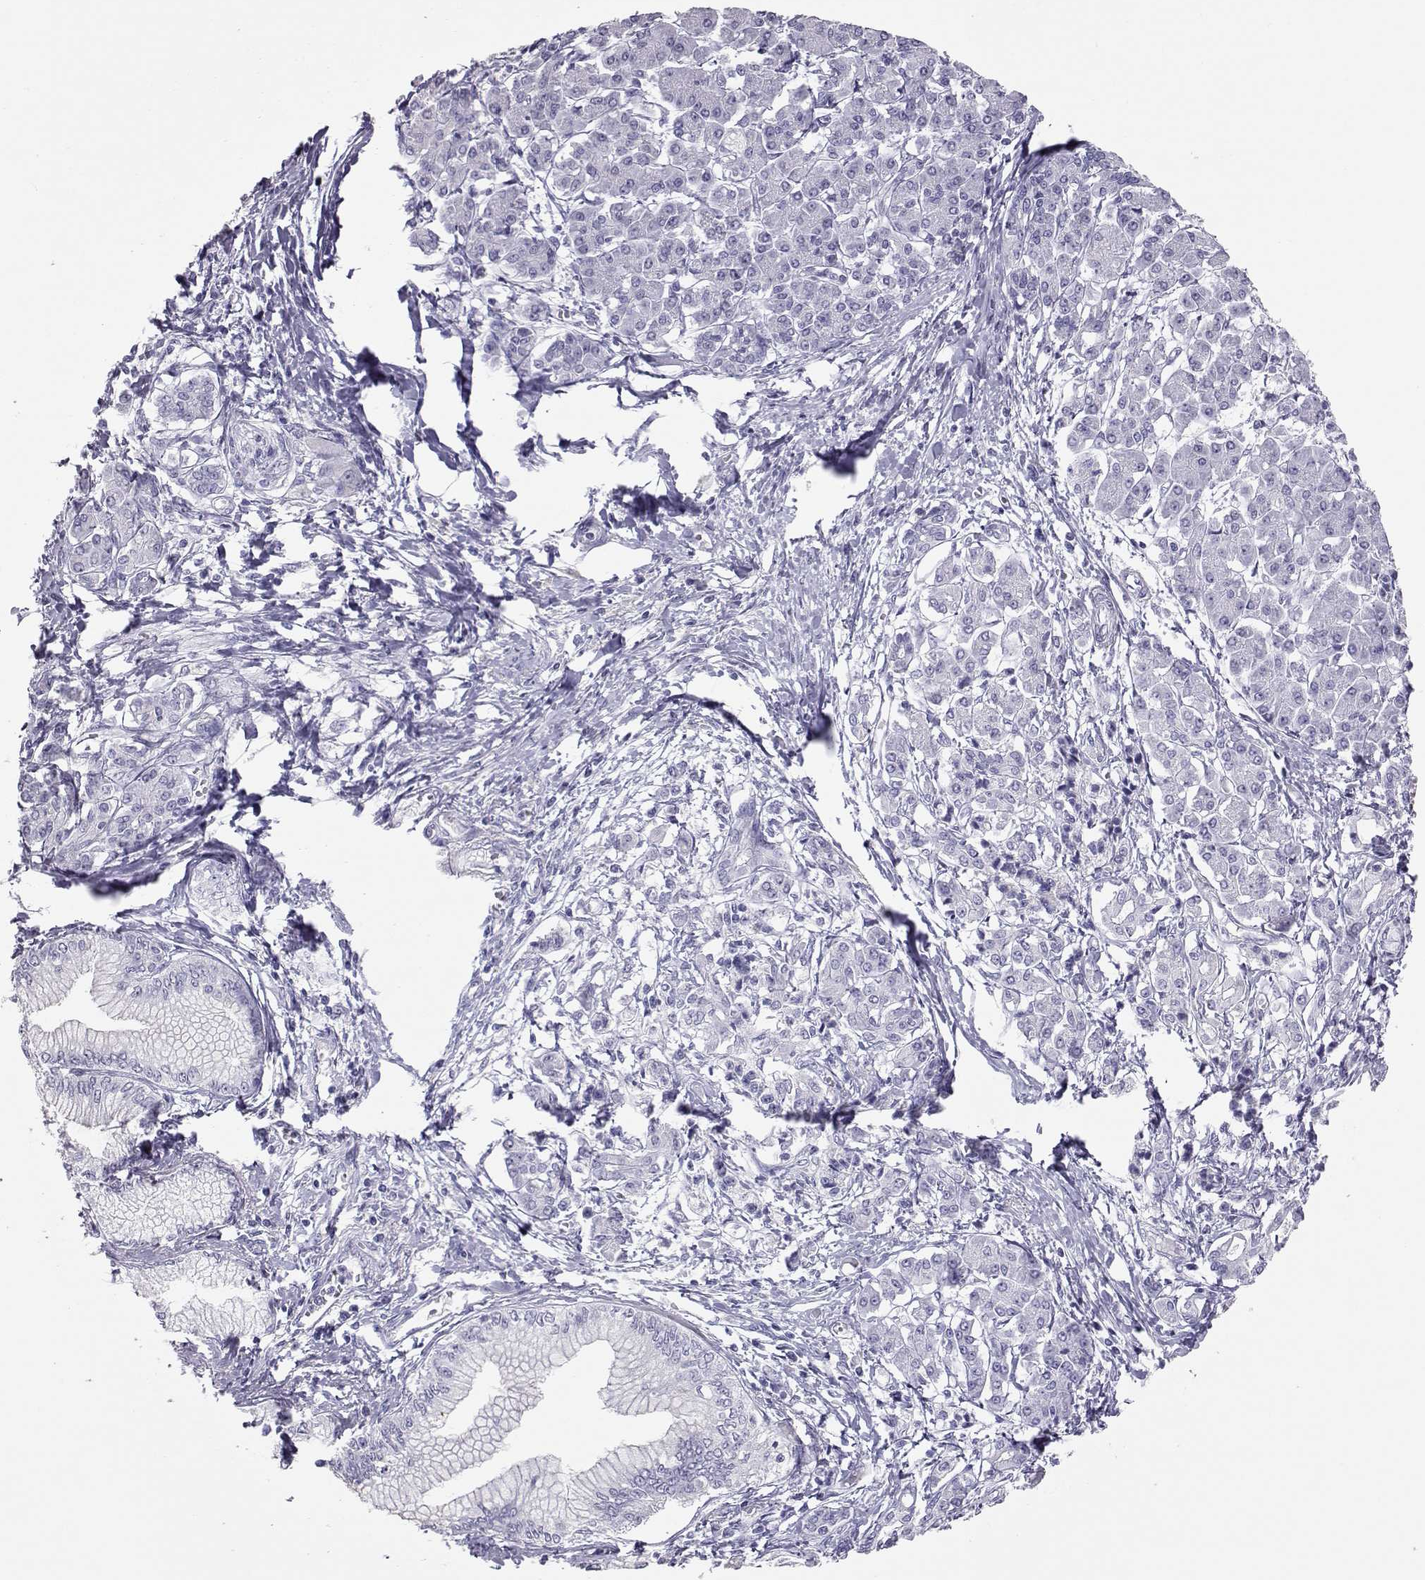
{"staining": {"intensity": "negative", "quantity": "none", "location": "none"}, "tissue": "pancreatic cancer", "cell_type": "Tumor cells", "image_type": "cancer", "snomed": [{"axis": "morphology", "description": "Adenocarcinoma, NOS"}, {"axis": "topography", "description": "Pancreas"}], "caption": "The photomicrograph exhibits no staining of tumor cells in pancreatic cancer (adenocarcinoma). (IHC, brightfield microscopy, high magnification).", "gene": "PMCH", "patient": {"sex": "female", "age": 68}}